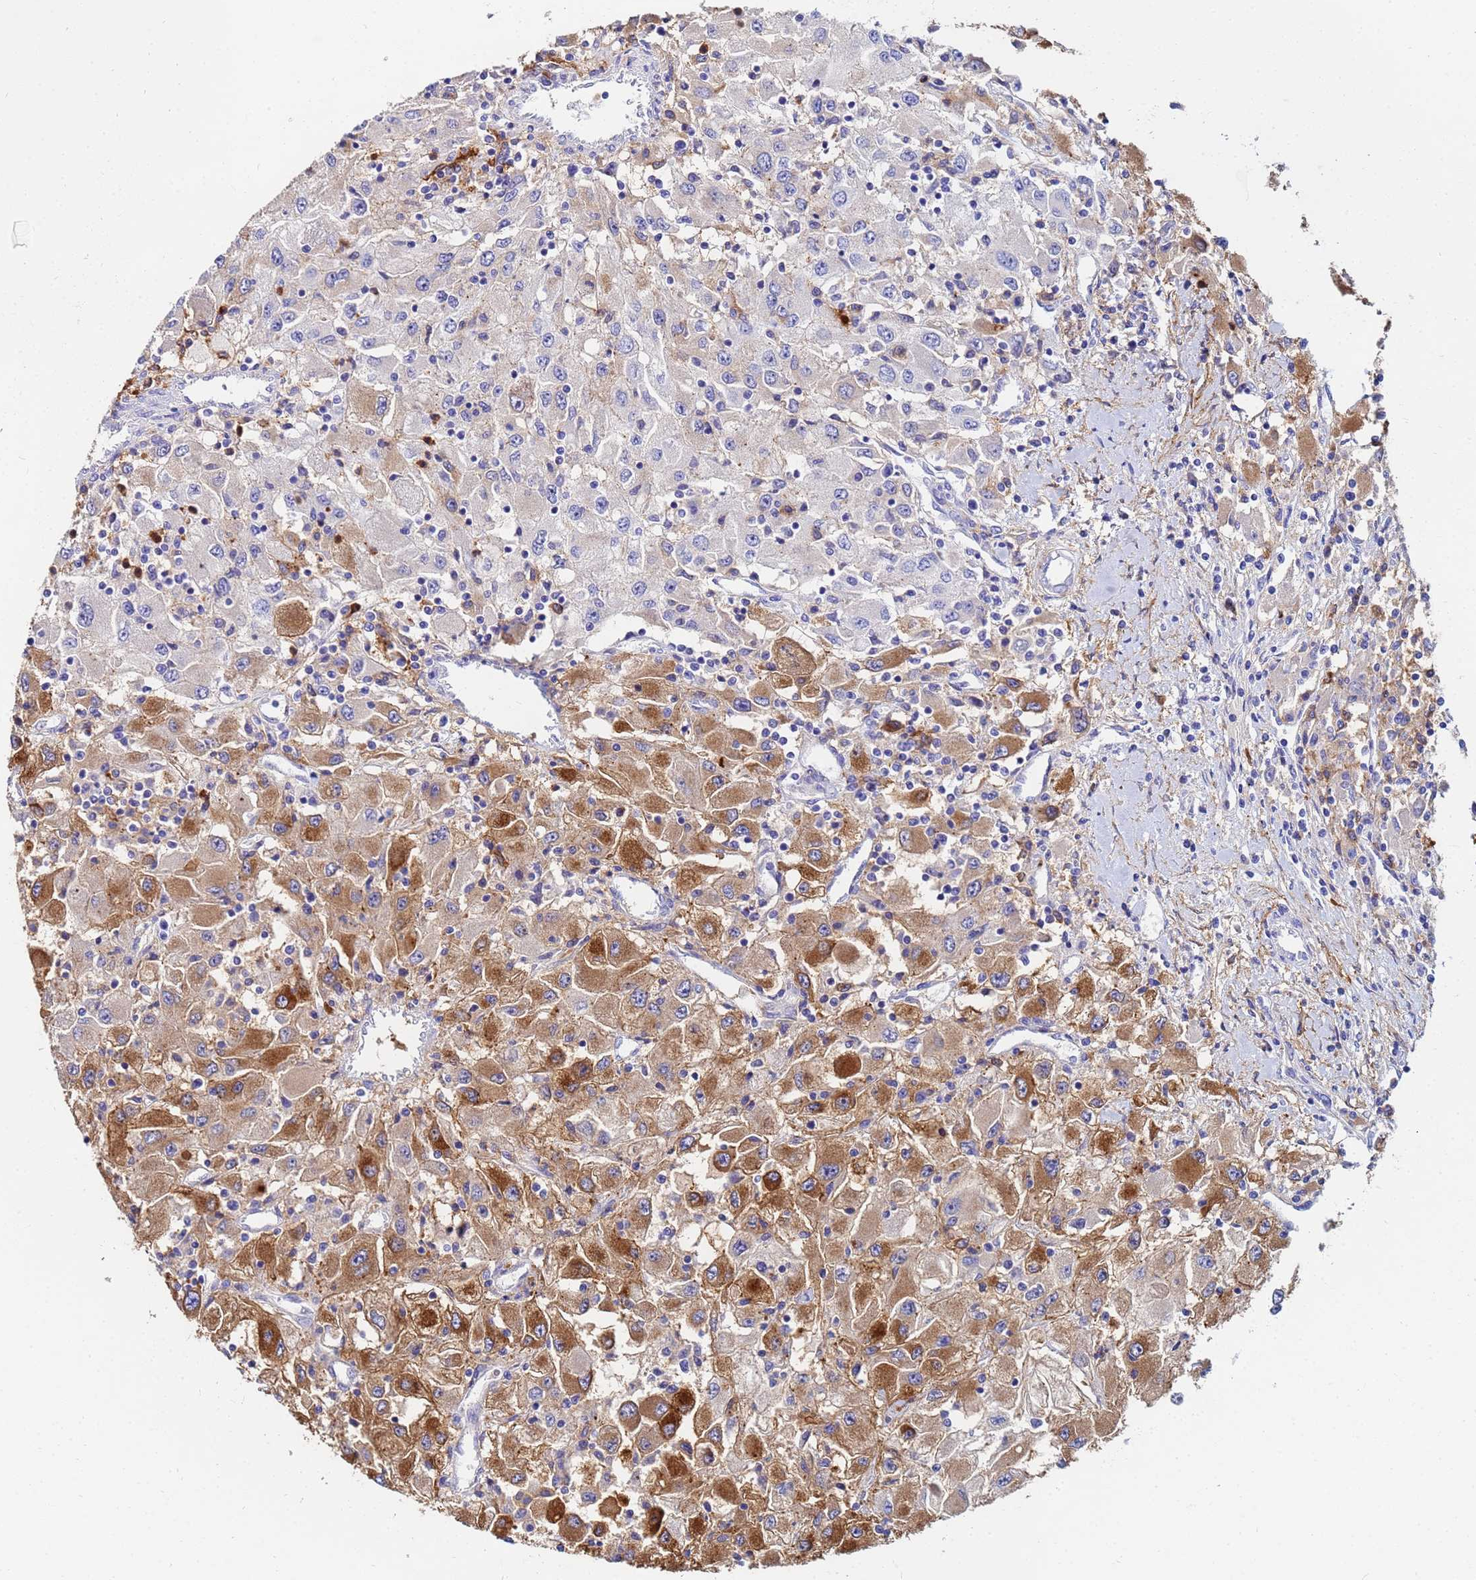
{"staining": {"intensity": "moderate", "quantity": ">75%", "location": "cytoplasmic/membranous"}, "tissue": "renal cancer", "cell_type": "Tumor cells", "image_type": "cancer", "snomed": [{"axis": "morphology", "description": "Adenocarcinoma, NOS"}, {"axis": "topography", "description": "Kidney"}], "caption": "Renal cancer stained for a protein displays moderate cytoplasmic/membranous positivity in tumor cells. (Stains: DAB (3,3'-diaminobenzidine) in brown, nuclei in blue, Microscopy: brightfield microscopy at high magnification).", "gene": "BASP1", "patient": {"sex": "female", "age": 67}}